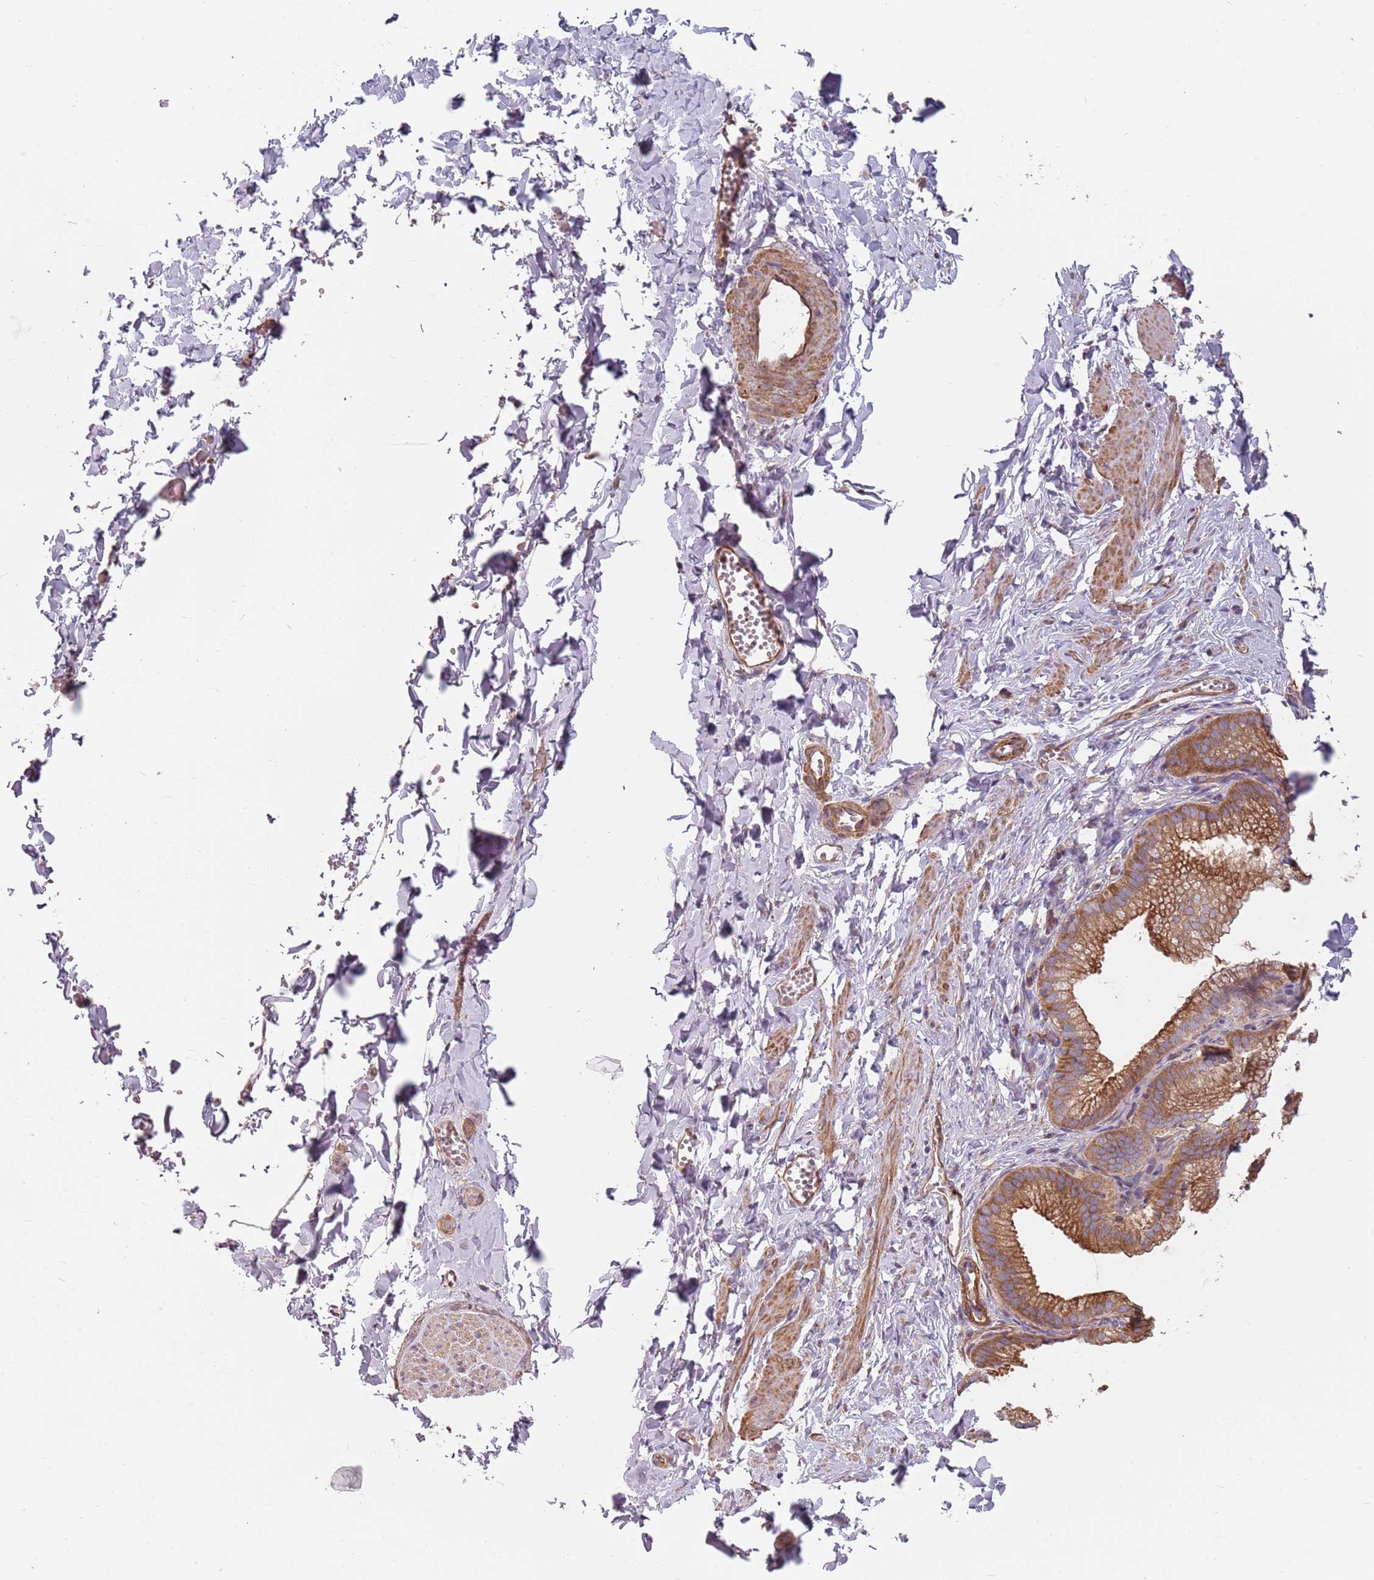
{"staining": {"intensity": "negative", "quantity": "none", "location": "none"}, "tissue": "adipose tissue", "cell_type": "Adipocytes", "image_type": "normal", "snomed": [{"axis": "morphology", "description": "Normal tissue, NOS"}, {"axis": "topography", "description": "Gallbladder"}, {"axis": "topography", "description": "Peripheral nerve tissue"}], "caption": "A high-resolution micrograph shows IHC staining of unremarkable adipose tissue, which demonstrates no significant positivity in adipocytes.", "gene": "SPDL1", "patient": {"sex": "male", "age": 38}}